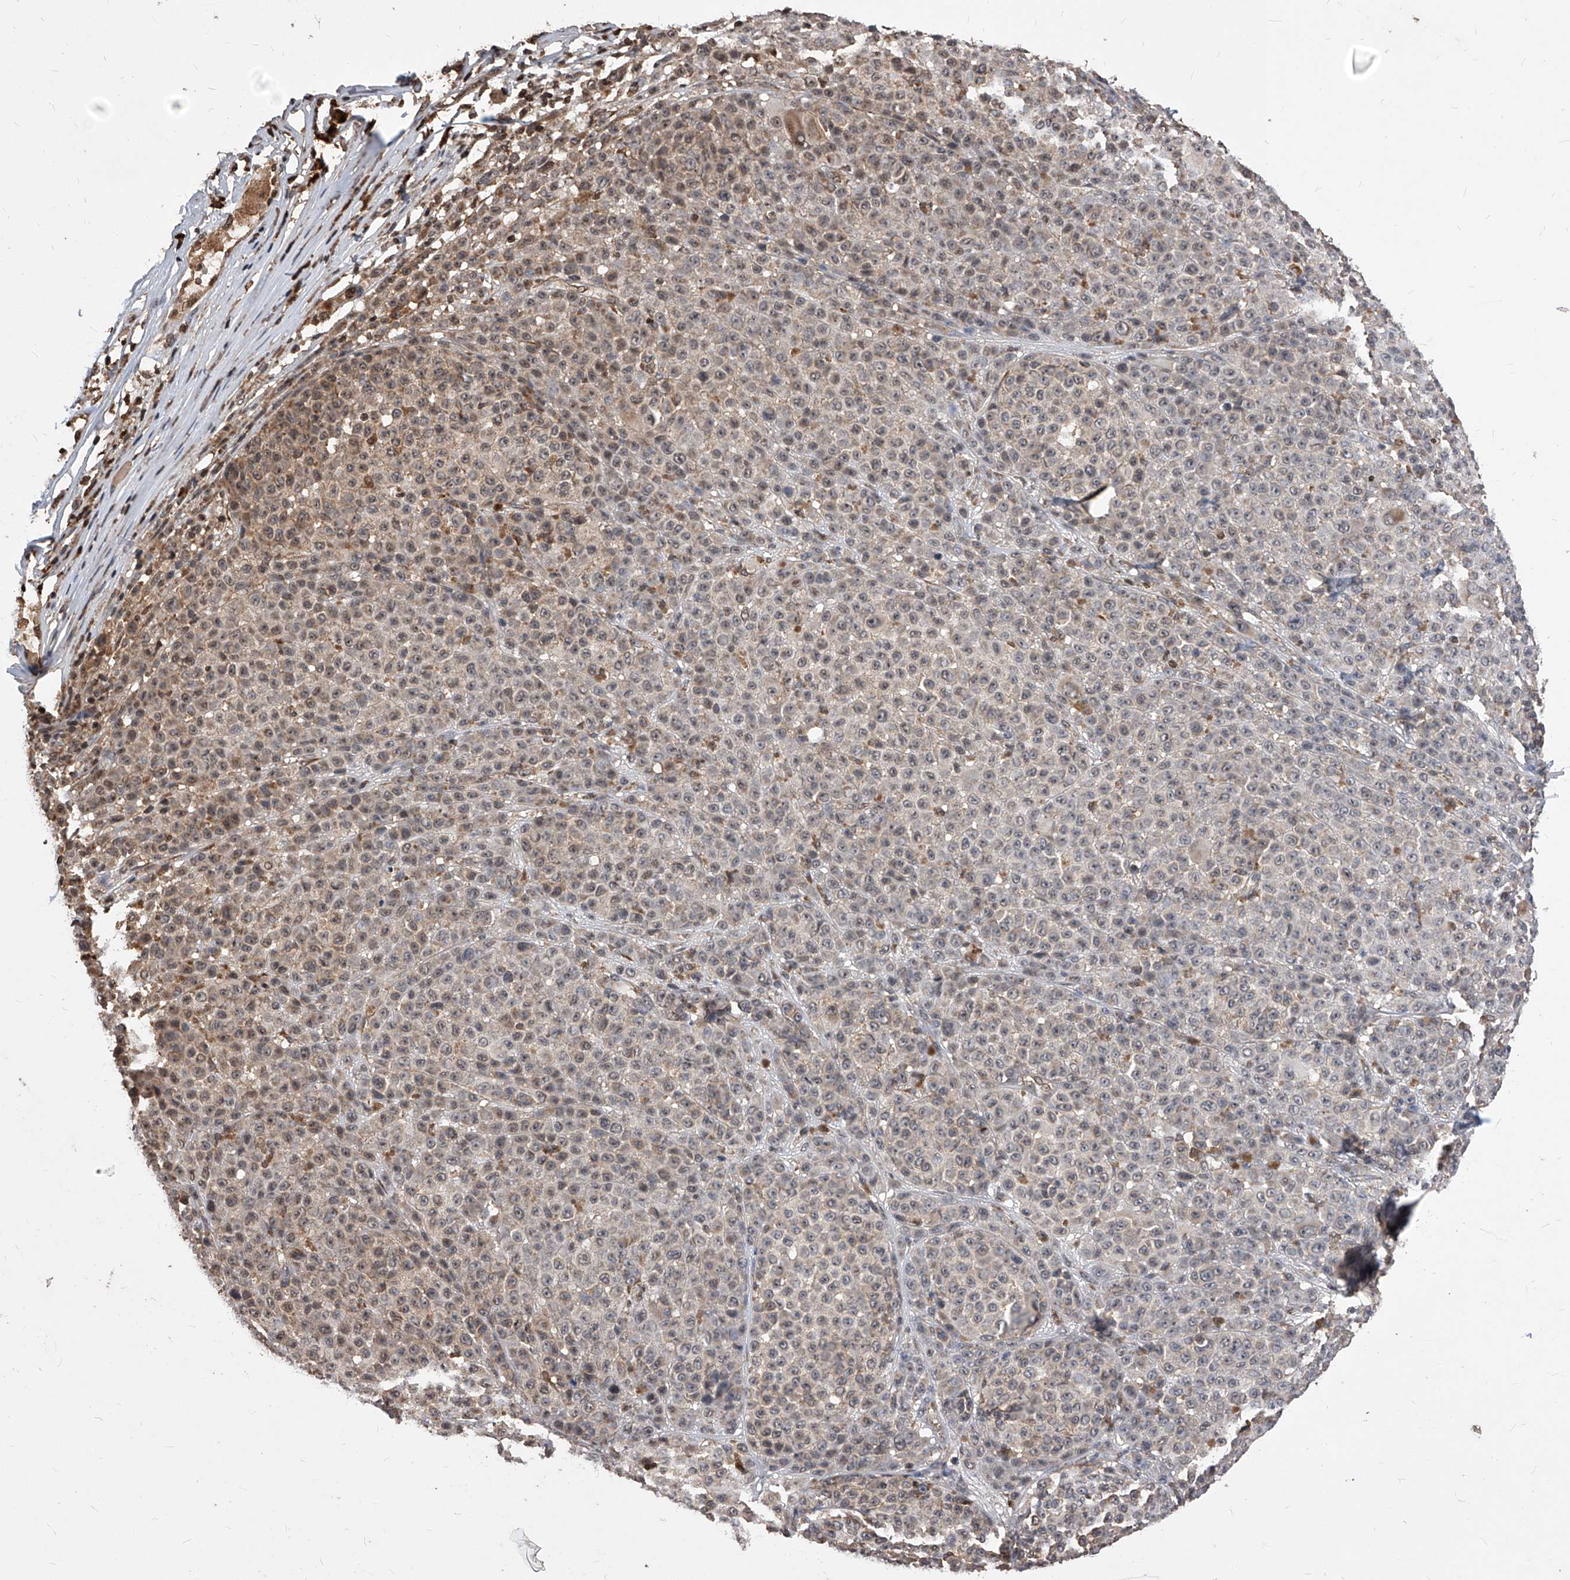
{"staining": {"intensity": "weak", "quantity": "25%-75%", "location": "cytoplasmic/membranous,nuclear"}, "tissue": "melanoma", "cell_type": "Tumor cells", "image_type": "cancer", "snomed": [{"axis": "morphology", "description": "Malignant melanoma, NOS"}, {"axis": "topography", "description": "Skin"}], "caption": "Malignant melanoma tissue displays weak cytoplasmic/membranous and nuclear expression in about 25%-75% of tumor cells", "gene": "ID1", "patient": {"sex": "female", "age": 94}}